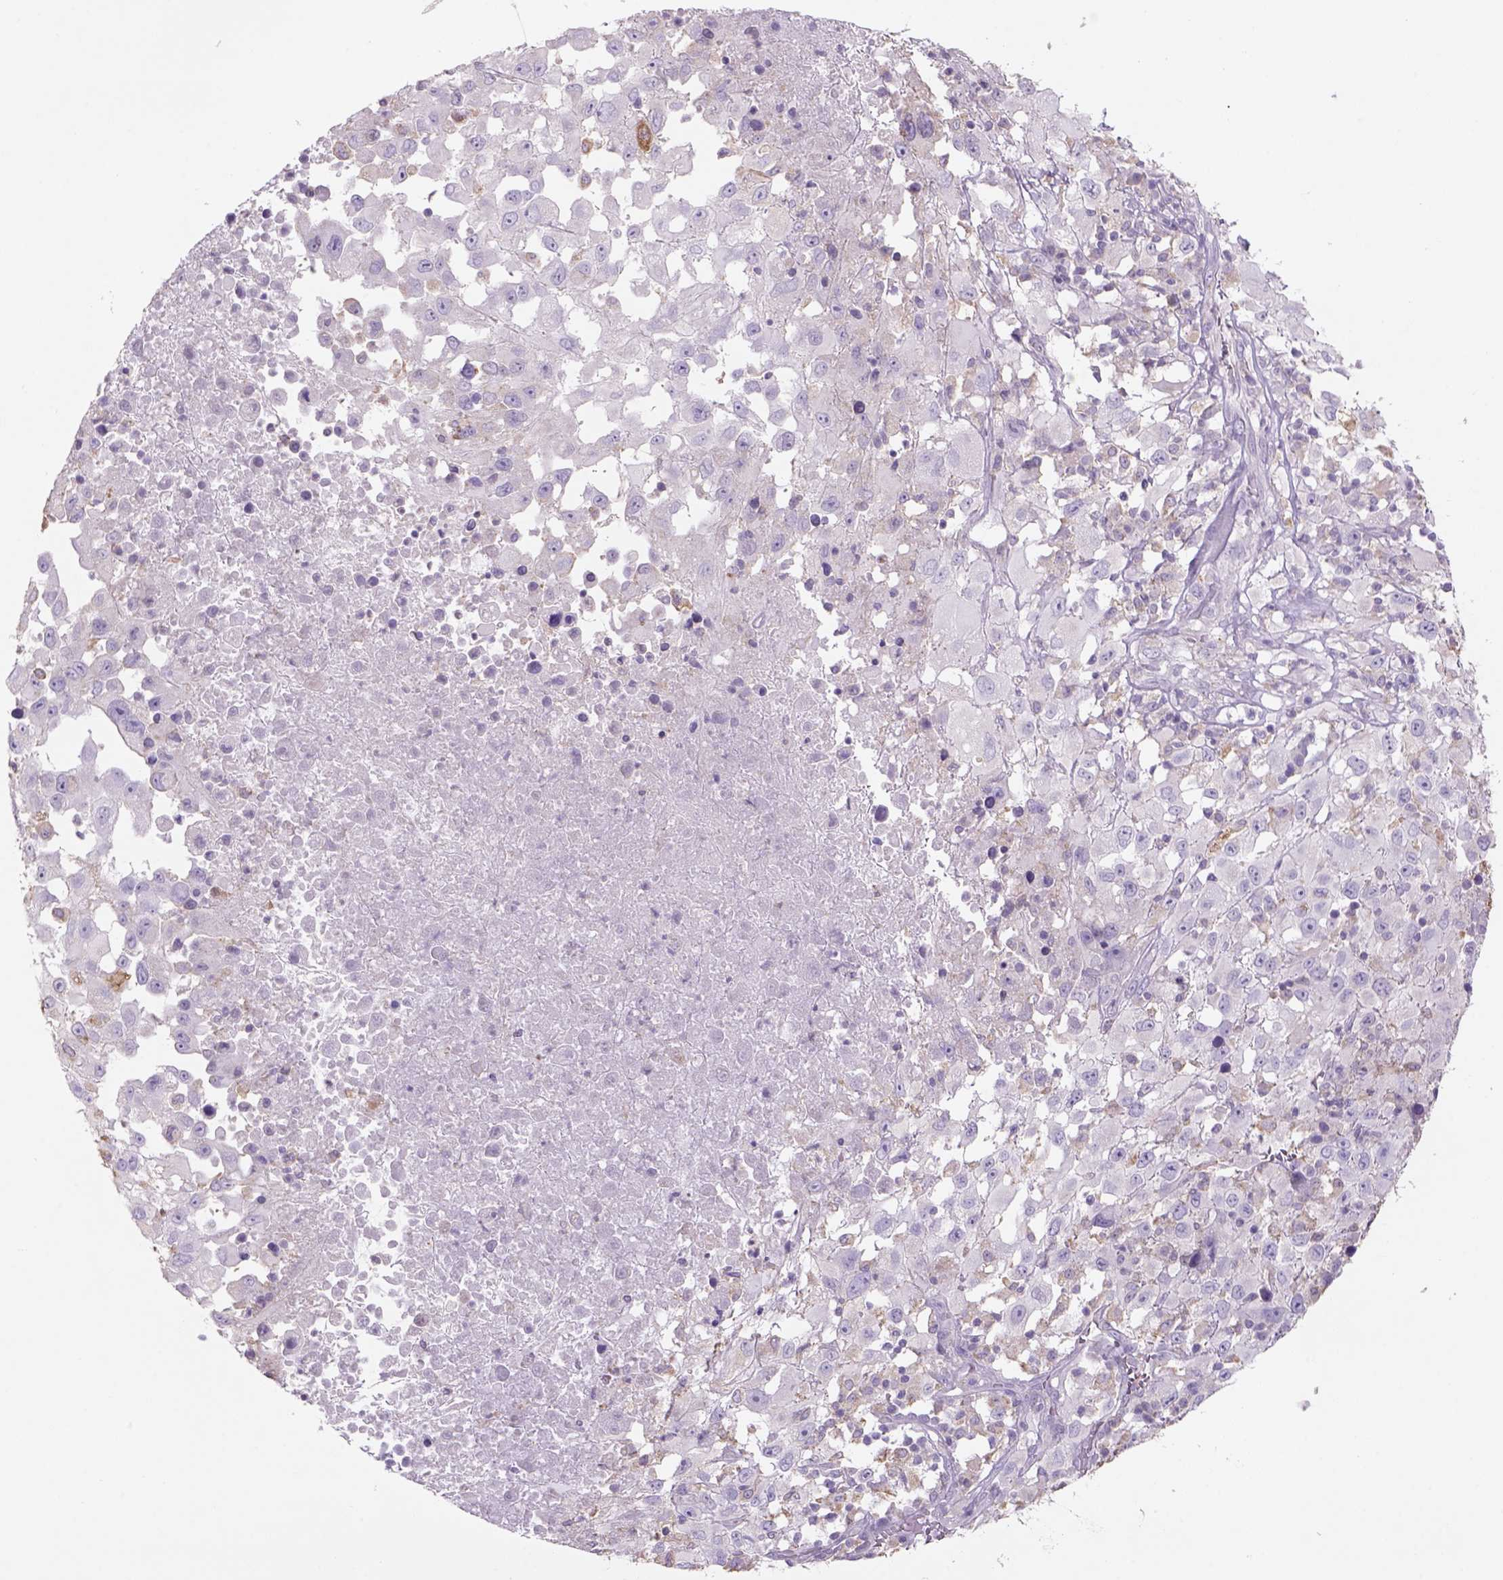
{"staining": {"intensity": "negative", "quantity": "none", "location": "none"}, "tissue": "melanoma", "cell_type": "Tumor cells", "image_type": "cancer", "snomed": [{"axis": "morphology", "description": "Malignant melanoma, Metastatic site"}, {"axis": "topography", "description": "Soft tissue"}], "caption": "Immunohistochemical staining of human melanoma shows no significant expression in tumor cells.", "gene": "NAALAD2", "patient": {"sex": "male", "age": 50}}